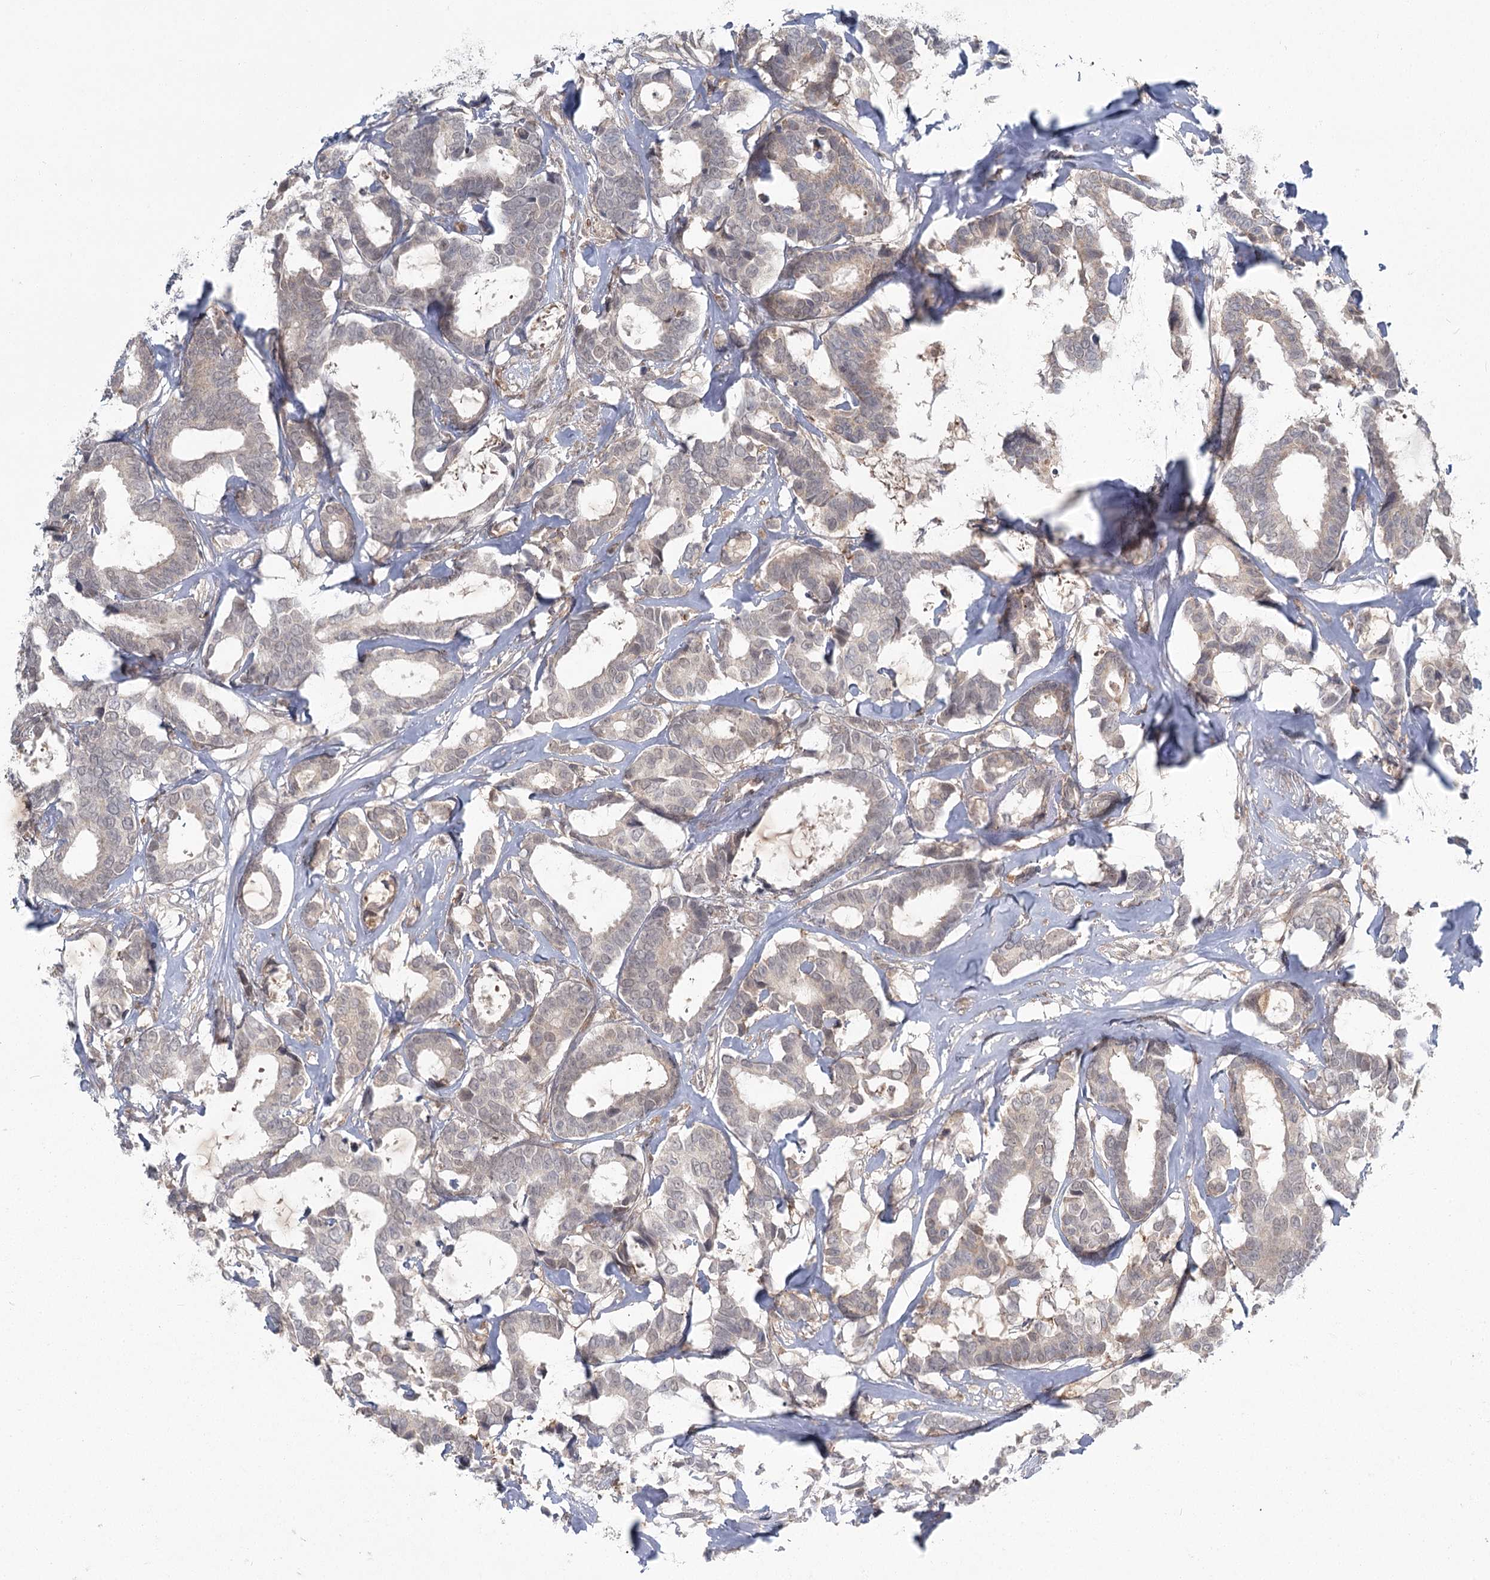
{"staining": {"intensity": "weak", "quantity": "<25%", "location": "cytoplasmic/membranous"}, "tissue": "breast cancer", "cell_type": "Tumor cells", "image_type": "cancer", "snomed": [{"axis": "morphology", "description": "Duct carcinoma"}, {"axis": "topography", "description": "Breast"}], "caption": "Micrograph shows no protein positivity in tumor cells of infiltrating ductal carcinoma (breast) tissue.", "gene": "THNSL1", "patient": {"sex": "female", "age": 87}}